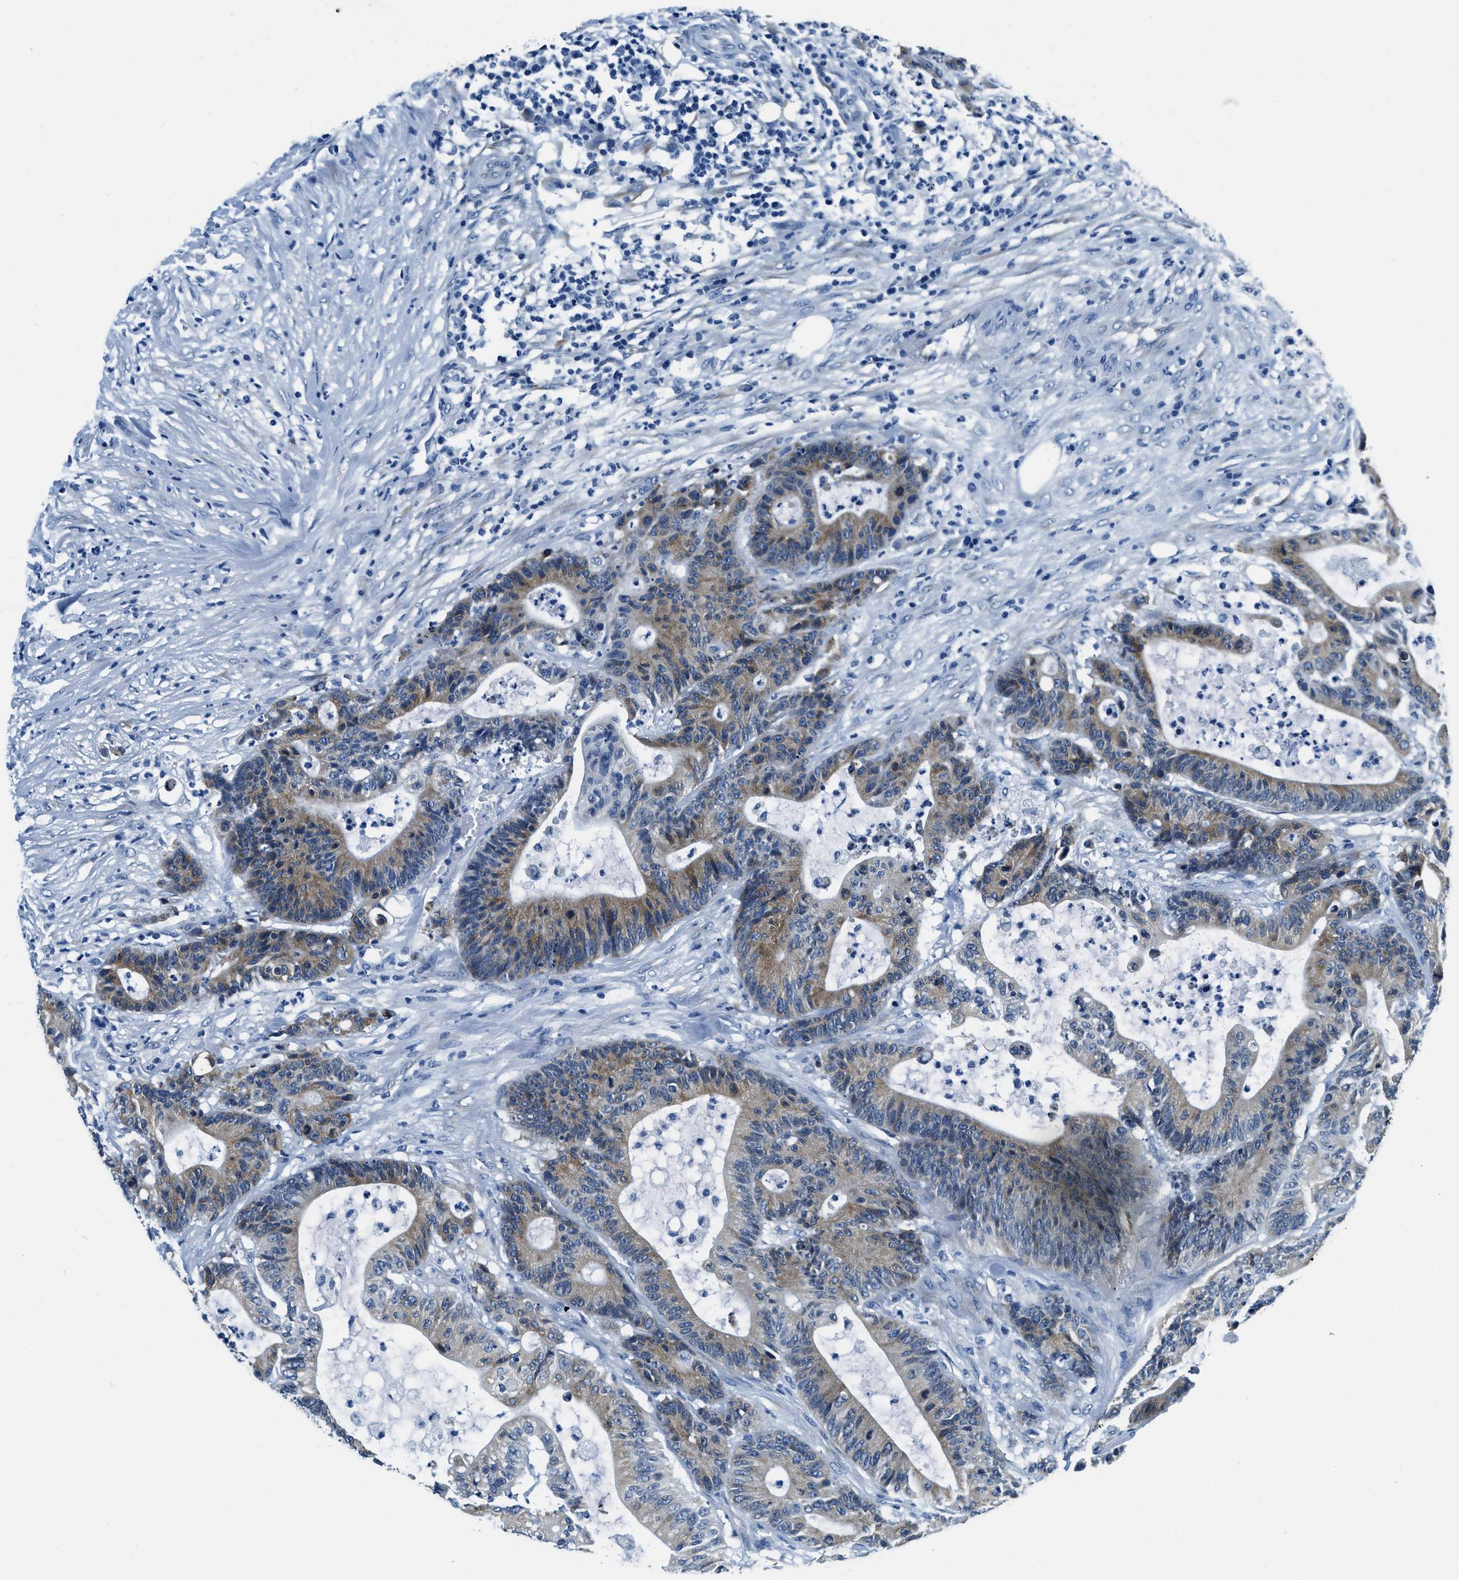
{"staining": {"intensity": "moderate", "quantity": "25%-75%", "location": "cytoplasmic/membranous"}, "tissue": "colorectal cancer", "cell_type": "Tumor cells", "image_type": "cancer", "snomed": [{"axis": "morphology", "description": "Adenocarcinoma, NOS"}, {"axis": "topography", "description": "Colon"}], "caption": "The image displays immunohistochemical staining of adenocarcinoma (colorectal). There is moderate cytoplasmic/membranous positivity is identified in about 25%-75% of tumor cells.", "gene": "UBAC2", "patient": {"sex": "female", "age": 84}}